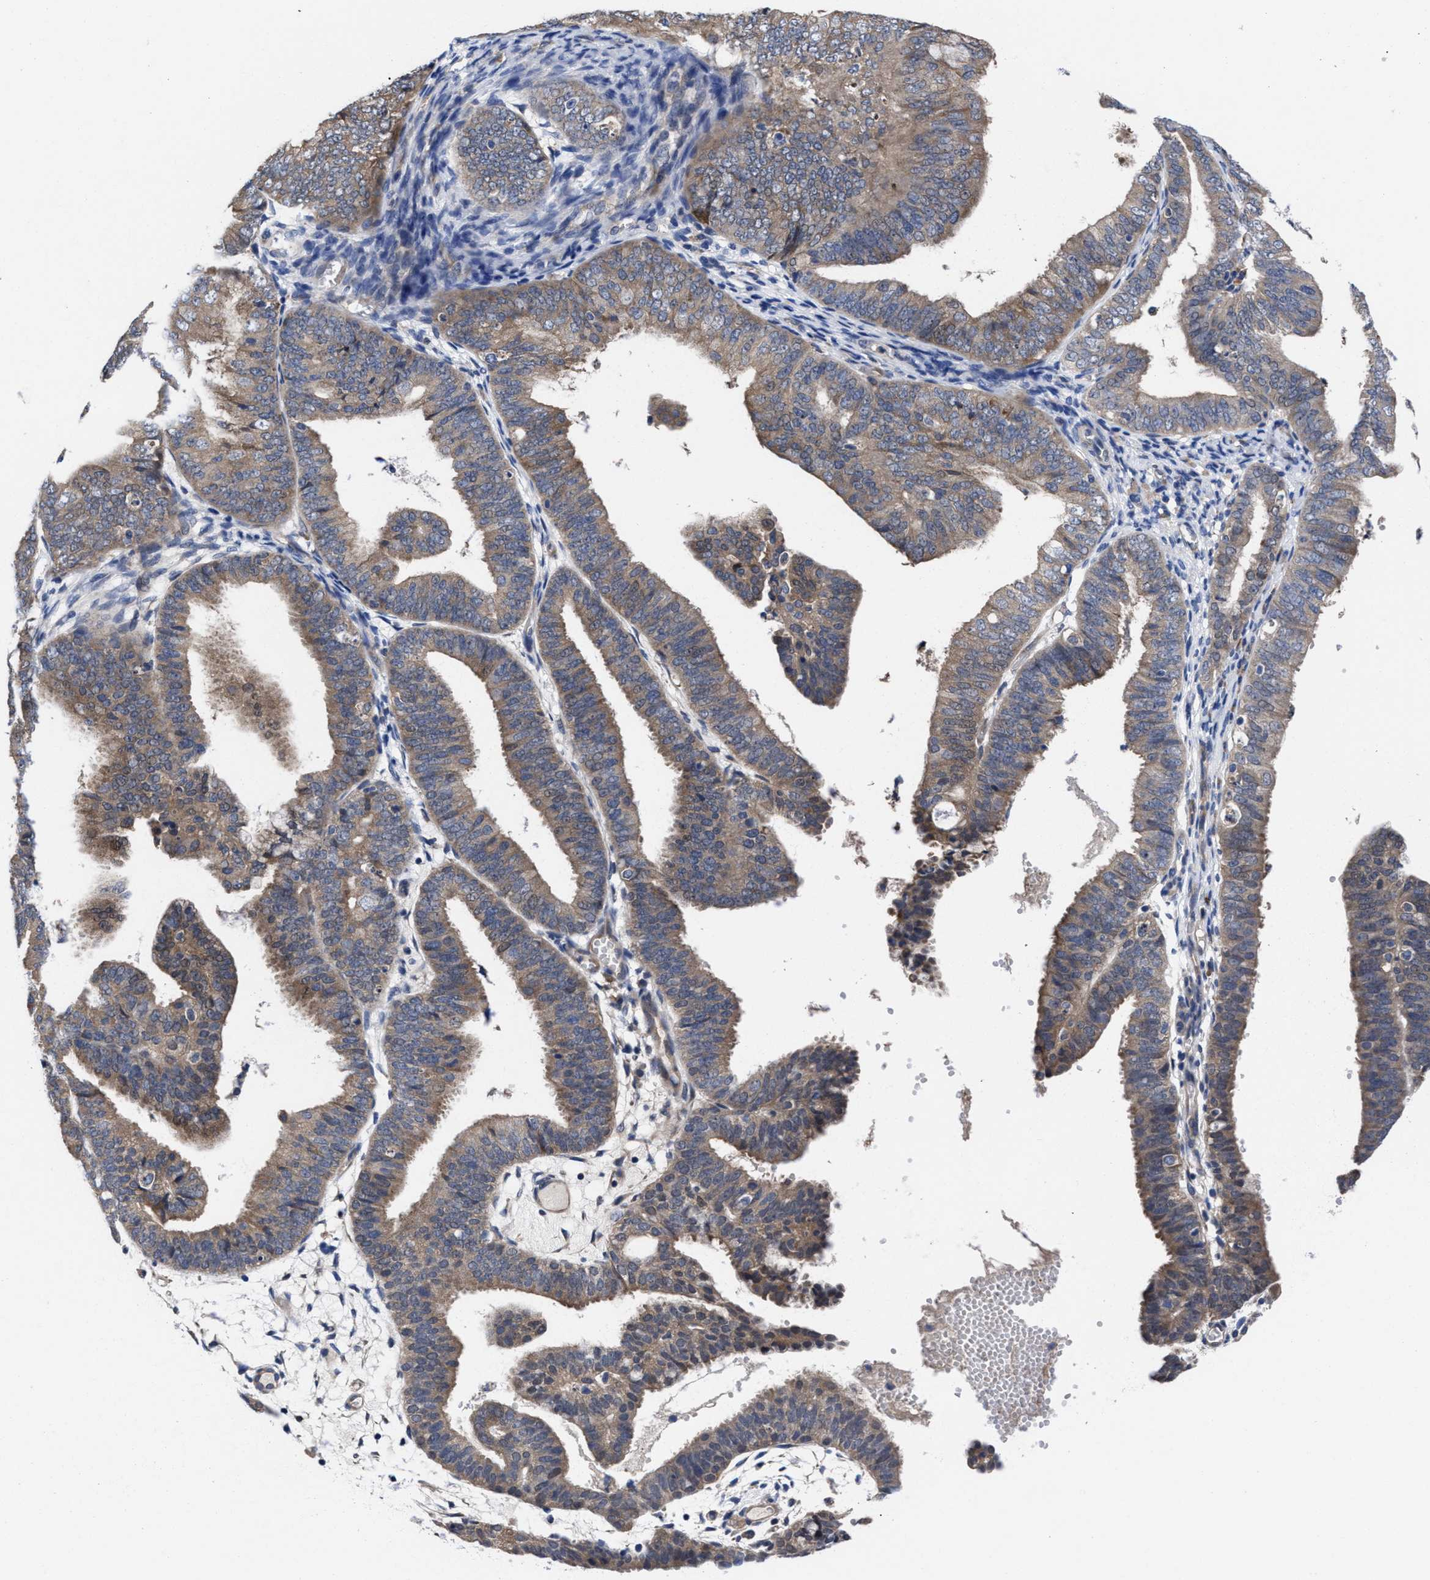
{"staining": {"intensity": "weak", "quantity": "25%-75%", "location": "cytoplasmic/membranous"}, "tissue": "endometrial cancer", "cell_type": "Tumor cells", "image_type": "cancer", "snomed": [{"axis": "morphology", "description": "Adenocarcinoma, NOS"}, {"axis": "topography", "description": "Endometrium"}], "caption": "Tumor cells demonstrate low levels of weak cytoplasmic/membranous positivity in about 25%-75% of cells in human endometrial cancer.", "gene": "TXNDC17", "patient": {"sex": "female", "age": 63}}